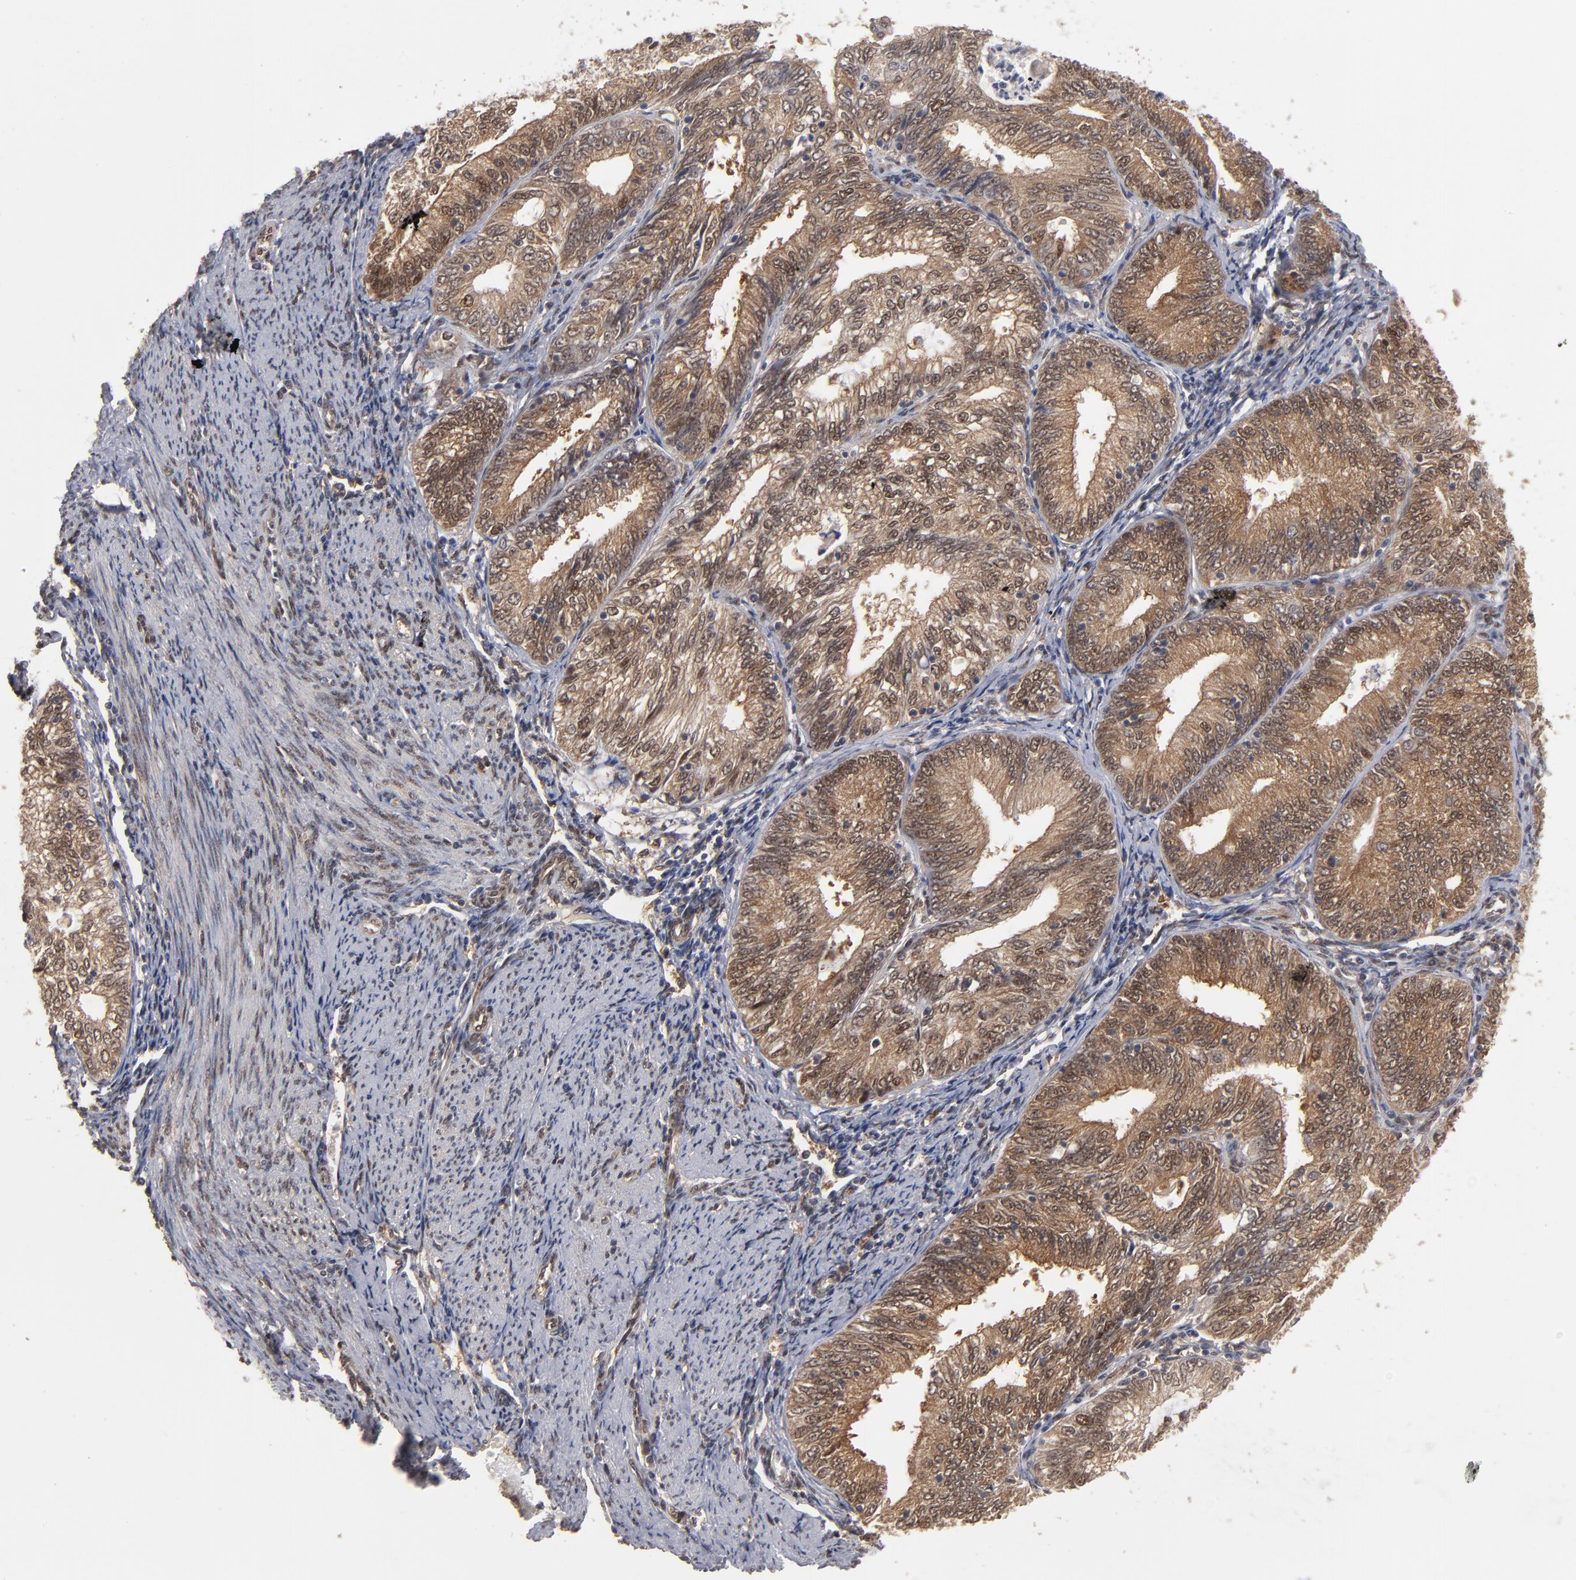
{"staining": {"intensity": "moderate", "quantity": ">75%", "location": "cytoplasmic/membranous,nuclear"}, "tissue": "endometrial cancer", "cell_type": "Tumor cells", "image_type": "cancer", "snomed": [{"axis": "morphology", "description": "Adenocarcinoma, NOS"}, {"axis": "topography", "description": "Endometrium"}], "caption": "Moderate cytoplasmic/membranous and nuclear staining is identified in approximately >75% of tumor cells in adenocarcinoma (endometrial). Immunohistochemistry (ihc) stains the protein in brown and the nuclei are stained blue.", "gene": "HUWE1", "patient": {"sex": "female", "age": 69}}